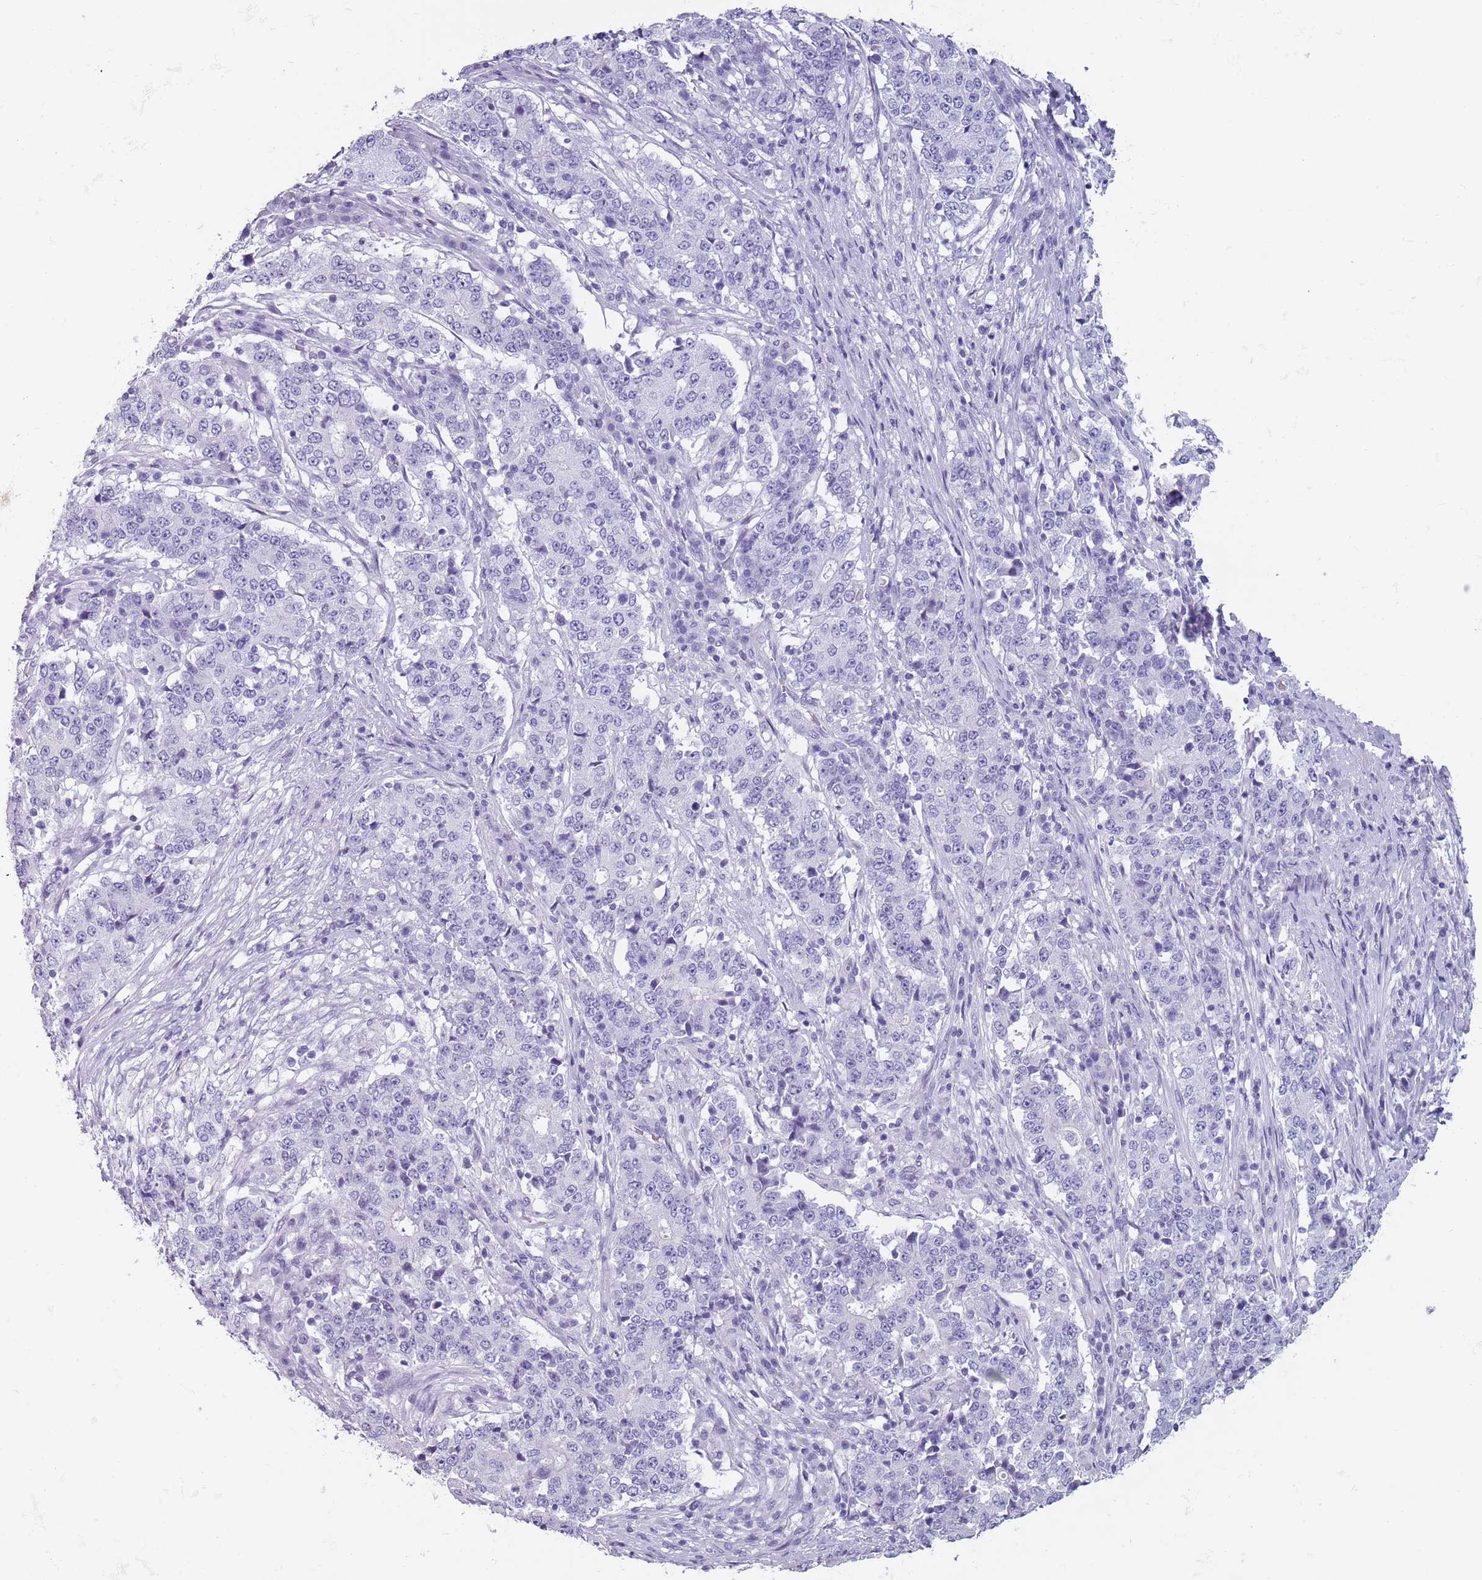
{"staining": {"intensity": "negative", "quantity": "none", "location": "none"}, "tissue": "stomach cancer", "cell_type": "Tumor cells", "image_type": "cancer", "snomed": [{"axis": "morphology", "description": "Adenocarcinoma, NOS"}, {"axis": "topography", "description": "Stomach"}], "caption": "This histopathology image is of adenocarcinoma (stomach) stained with immunohistochemistry (IHC) to label a protein in brown with the nuclei are counter-stained blue. There is no staining in tumor cells.", "gene": "SPESP1", "patient": {"sex": "male", "age": 59}}